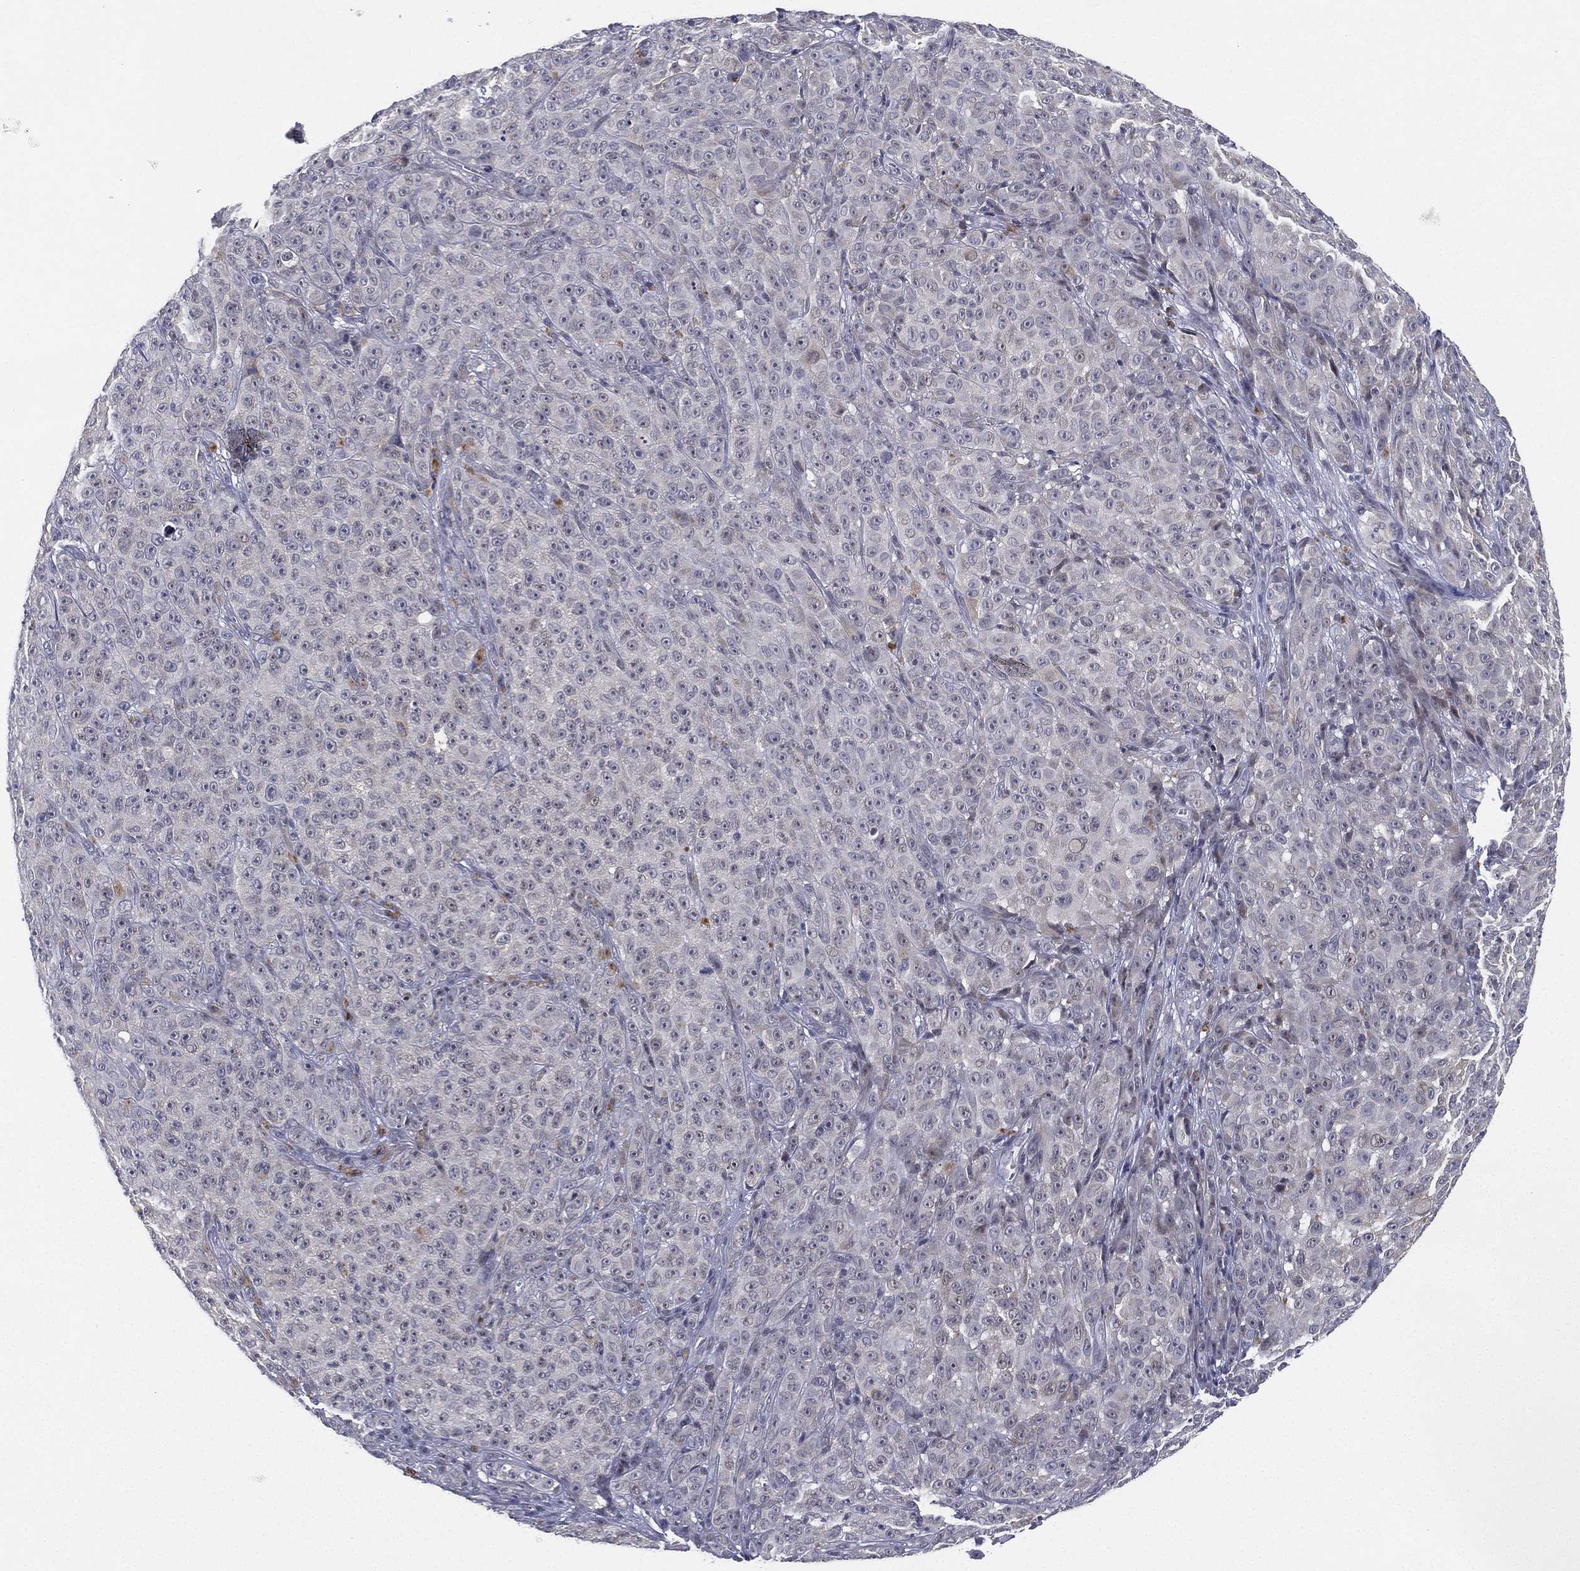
{"staining": {"intensity": "negative", "quantity": "none", "location": "none"}, "tissue": "melanoma", "cell_type": "Tumor cells", "image_type": "cancer", "snomed": [{"axis": "morphology", "description": "Malignant melanoma, NOS"}, {"axis": "topography", "description": "Skin"}], "caption": "Human malignant melanoma stained for a protein using immunohistochemistry (IHC) displays no staining in tumor cells.", "gene": "MS4A8", "patient": {"sex": "female", "age": 82}}